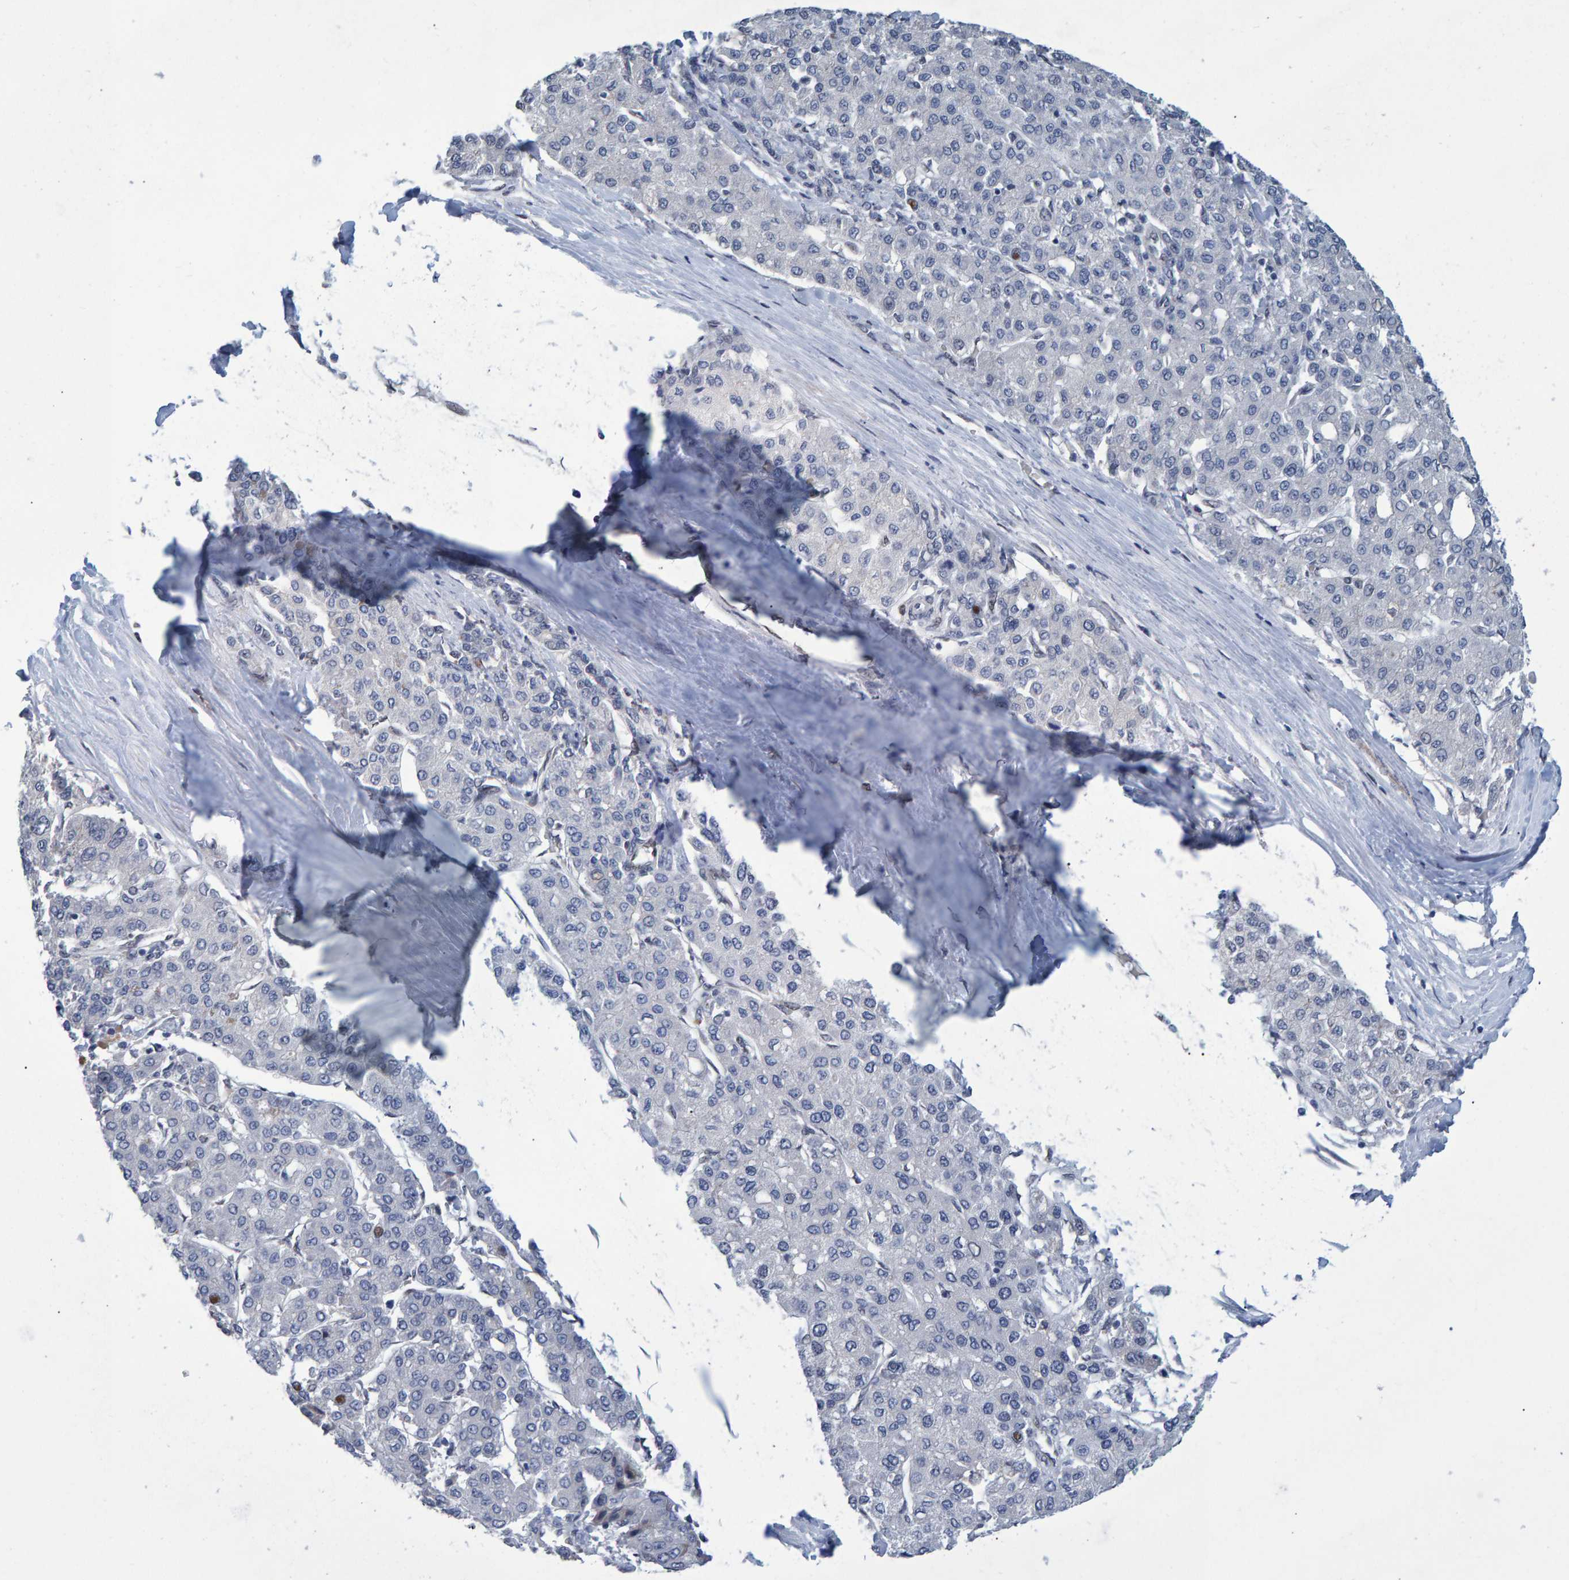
{"staining": {"intensity": "negative", "quantity": "none", "location": "none"}, "tissue": "liver cancer", "cell_type": "Tumor cells", "image_type": "cancer", "snomed": [{"axis": "morphology", "description": "Carcinoma, Hepatocellular, NOS"}, {"axis": "topography", "description": "Liver"}], "caption": "An IHC micrograph of hepatocellular carcinoma (liver) is shown. There is no staining in tumor cells of hepatocellular carcinoma (liver).", "gene": "QKI", "patient": {"sex": "male", "age": 65}}